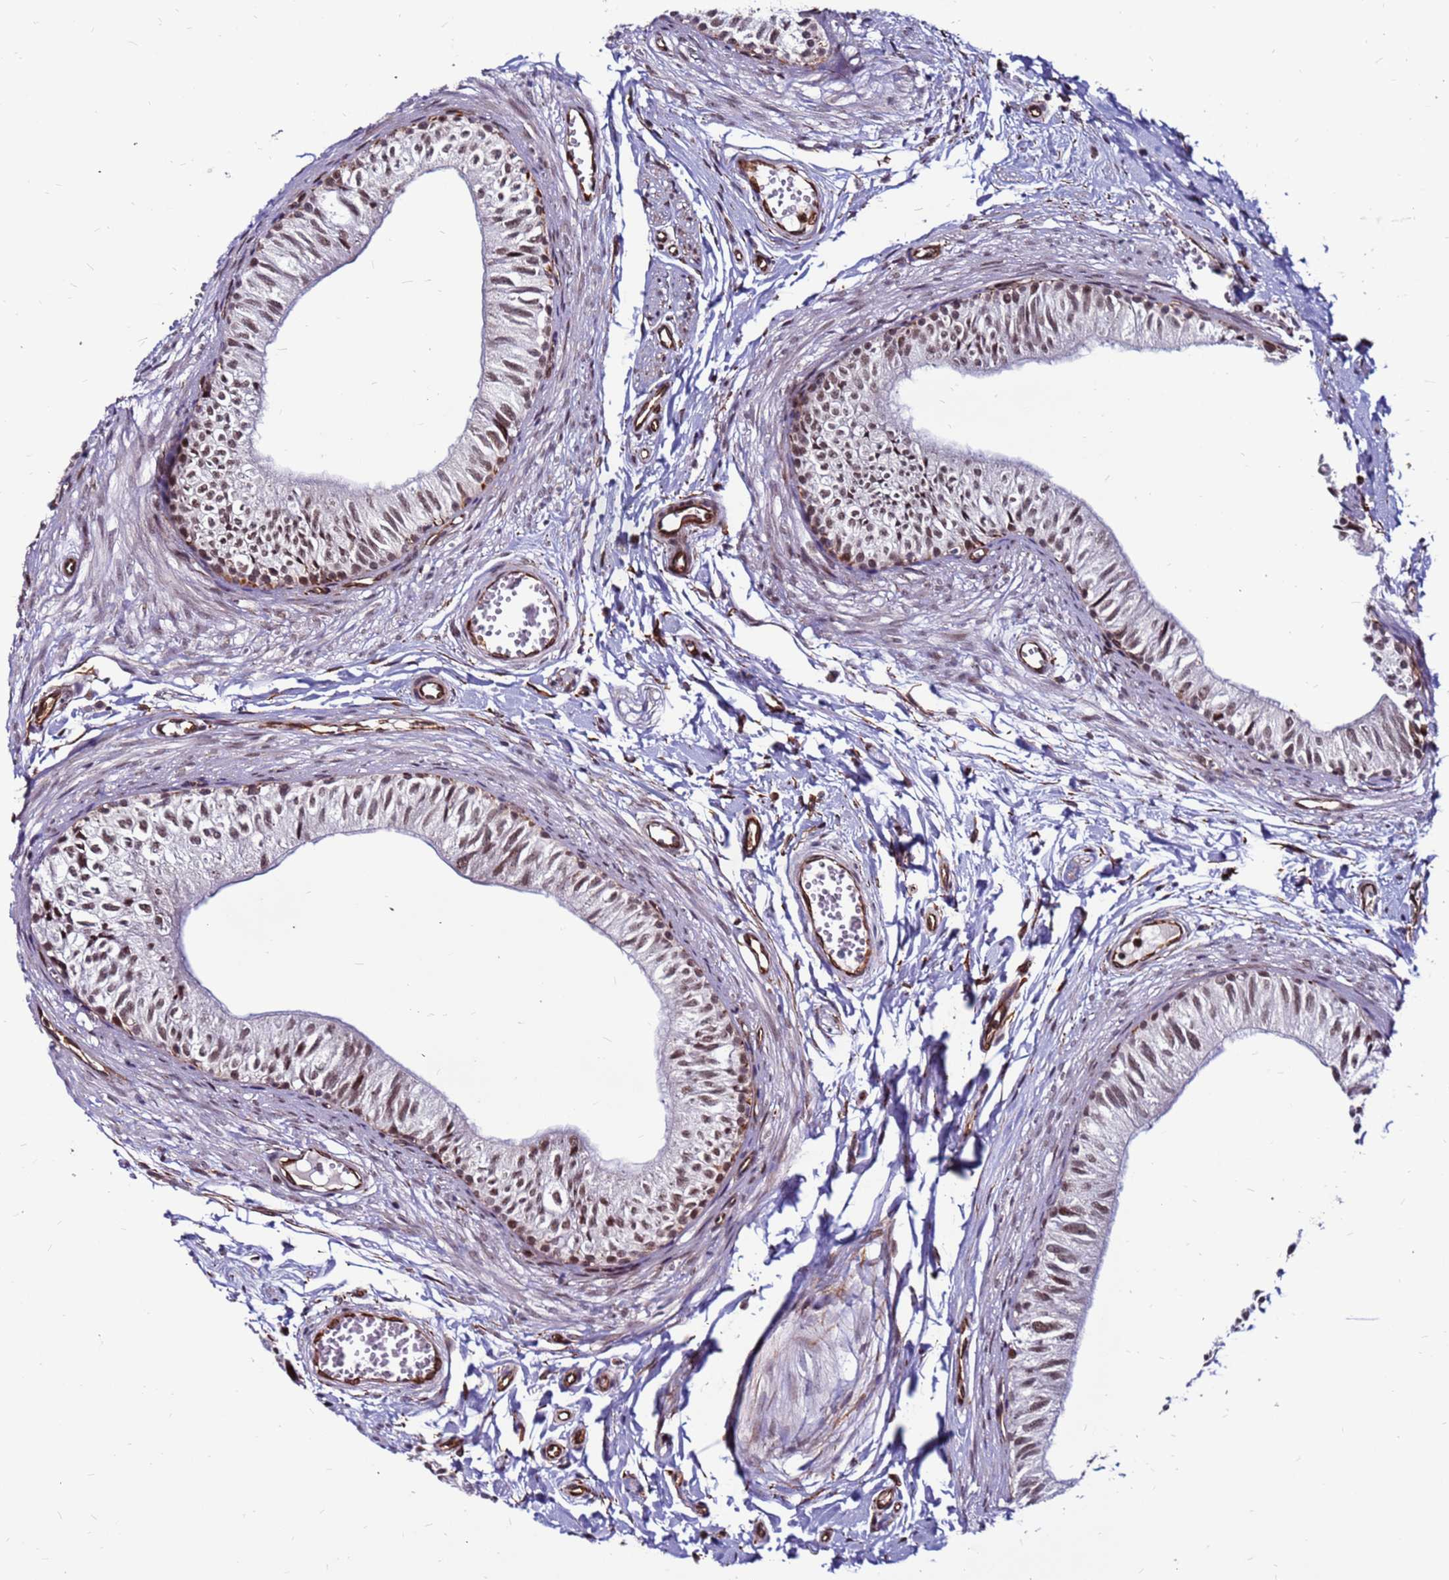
{"staining": {"intensity": "moderate", "quantity": ">75%", "location": "nuclear"}, "tissue": "epididymis", "cell_type": "Glandular cells", "image_type": "normal", "snomed": [{"axis": "morphology", "description": "Normal tissue, NOS"}, {"axis": "topography", "description": "Epididymis"}], "caption": "Immunohistochemistry (IHC) micrograph of benign epididymis stained for a protein (brown), which reveals medium levels of moderate nuclear positivity in about >75% of glandular cells.", "gene": "CLK3", "patient": {"sex": "male", "age": 37}}